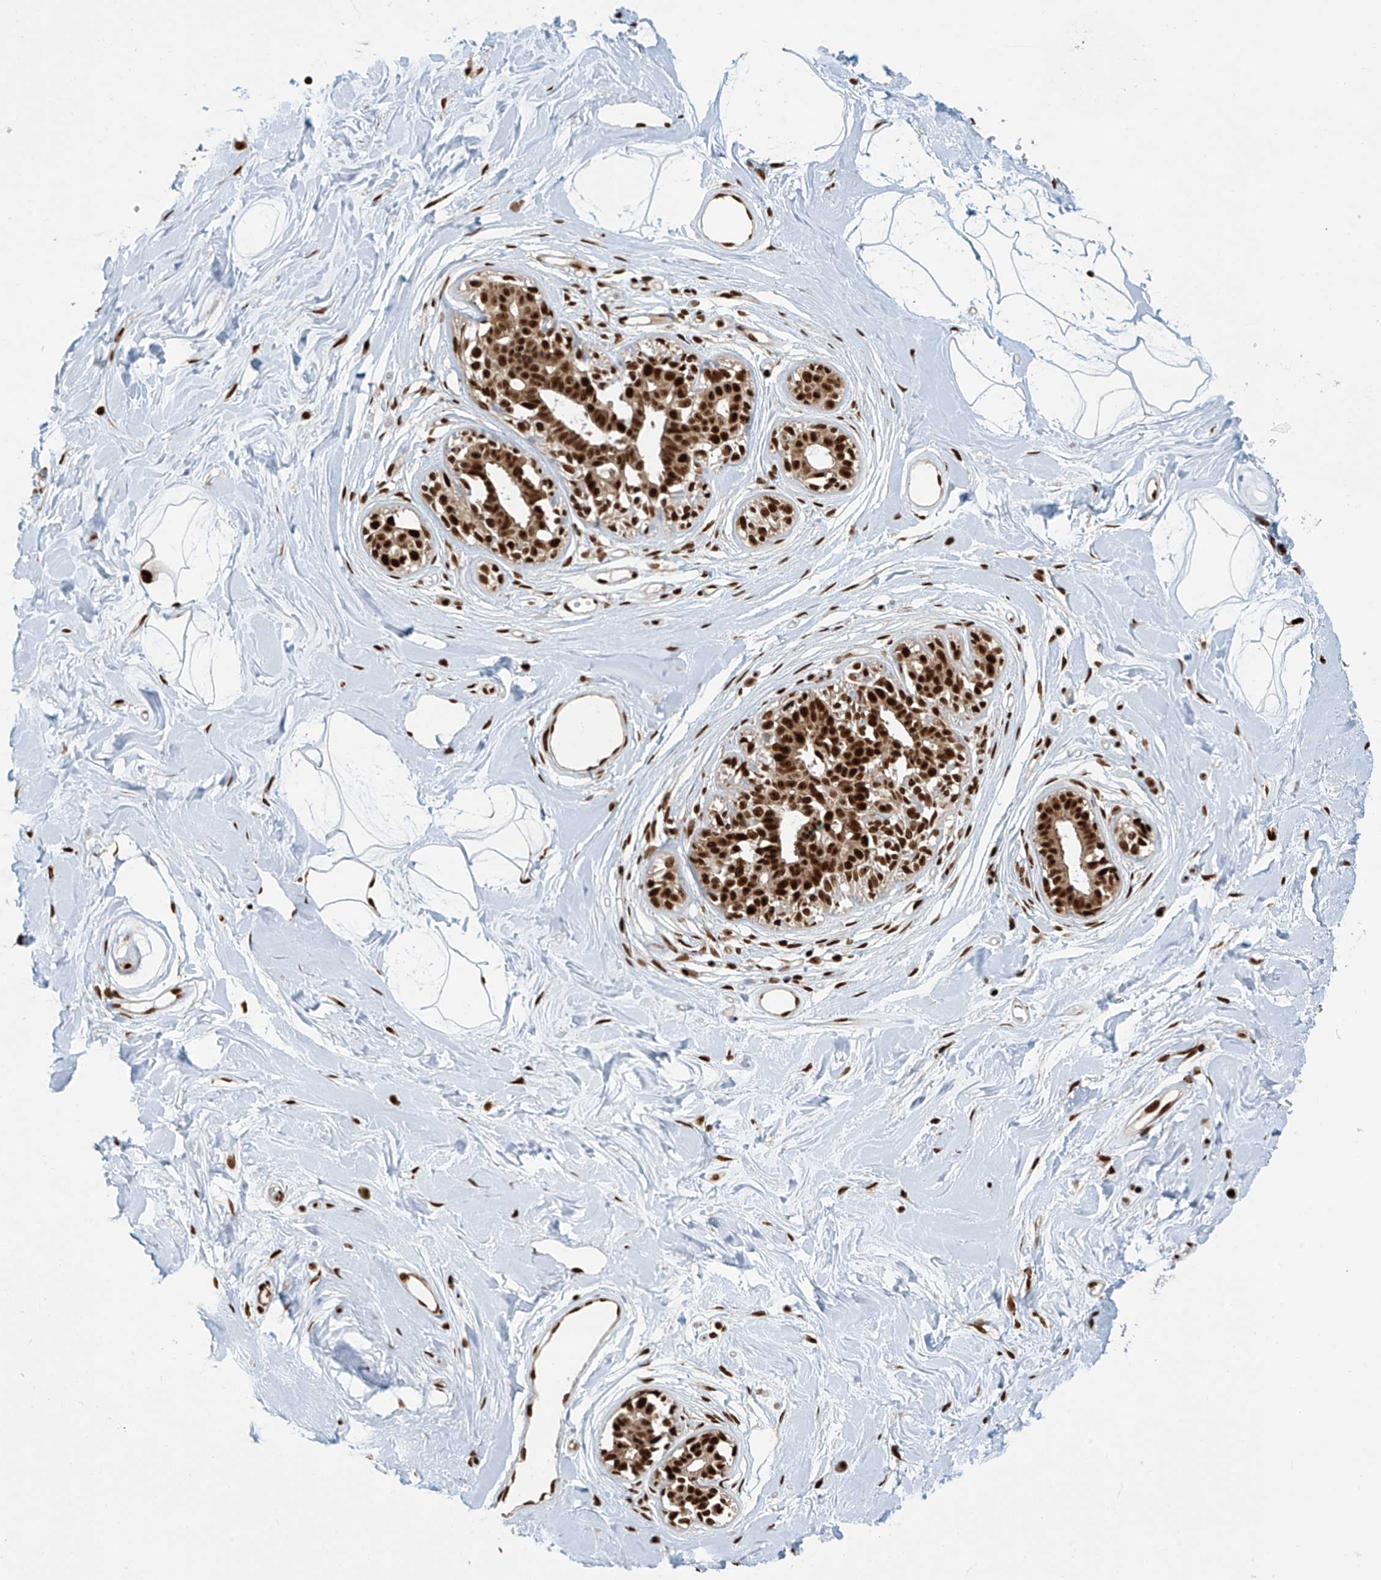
{"staining": {"intensity": "strong", "quantity": ">75%", "location": "nuclear"}, "tissue": "breast", "cell_type": "Adipocytes", "image_type": "normal", "snomed": [{"axis": "morphology", "description": "Normal tissue, NOS"}, {"axis": "topography", "description": "Breast"}], "caption": "This is an image of IHC staining of normal breast, which shows strong positivity in the nuclear of adipocytes.", "gene": "FAM193B", "patient": {"sex": "female", "age": 45}}